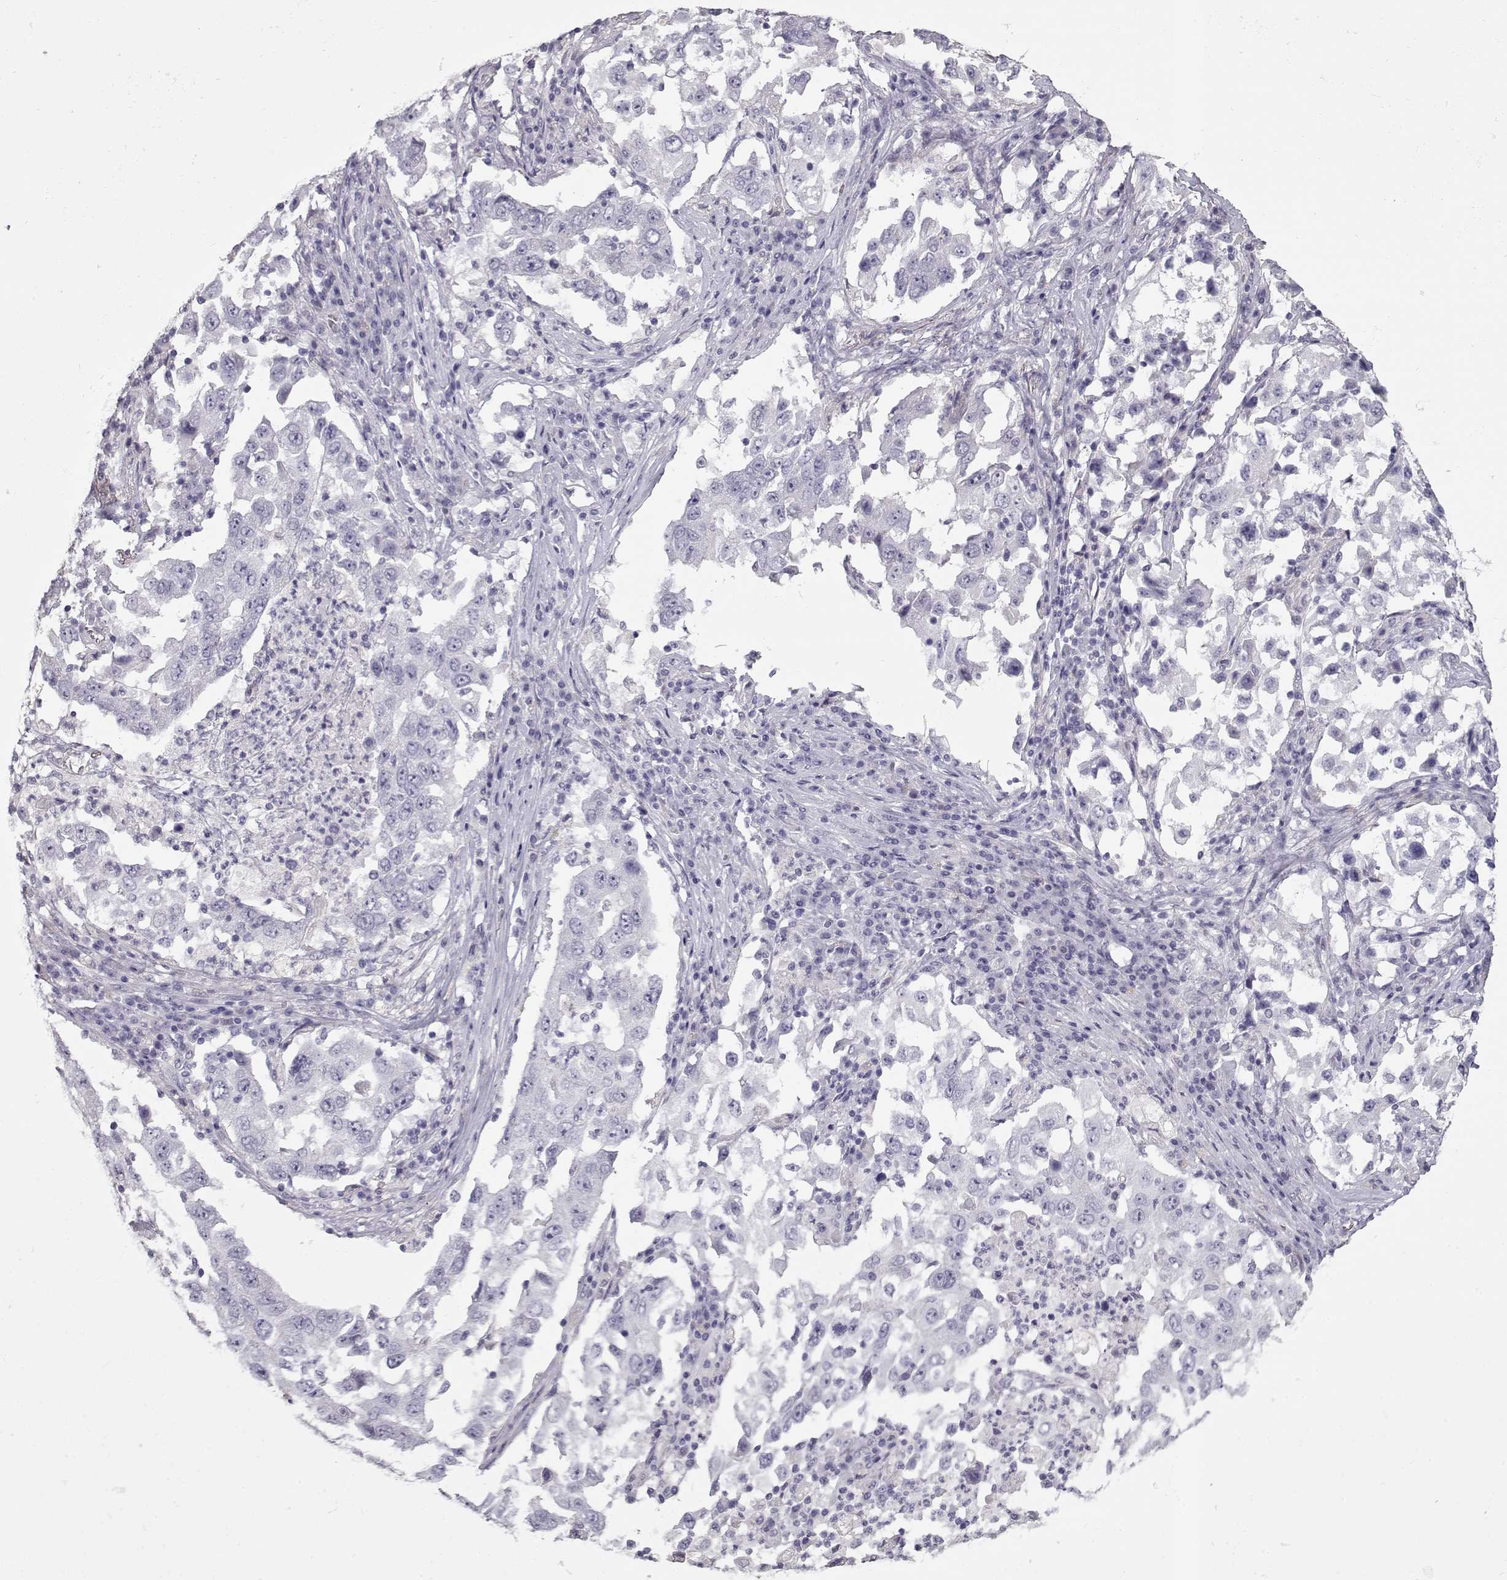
{"staining": {"intensity": "negative", "quantity": "none", "location": "none"}, "tissue": "lung cancer", "cell_type": "Tumor cells", "image_type": "cancer", "snomed": [{"axis": "morphology", "description": "Adenocarcinoma, NOS"}, {"axis": "topography", "description": "Lung"}], "caption": "This image is of adenocarcinoma (lung) stained with immunohistochemistry to label a protein in brown with the nuclei are counter-stained blue. There is no expression in tumor cells.", "gene": "SLC18A1", "patient": {"sex": "male", "age": 73}}